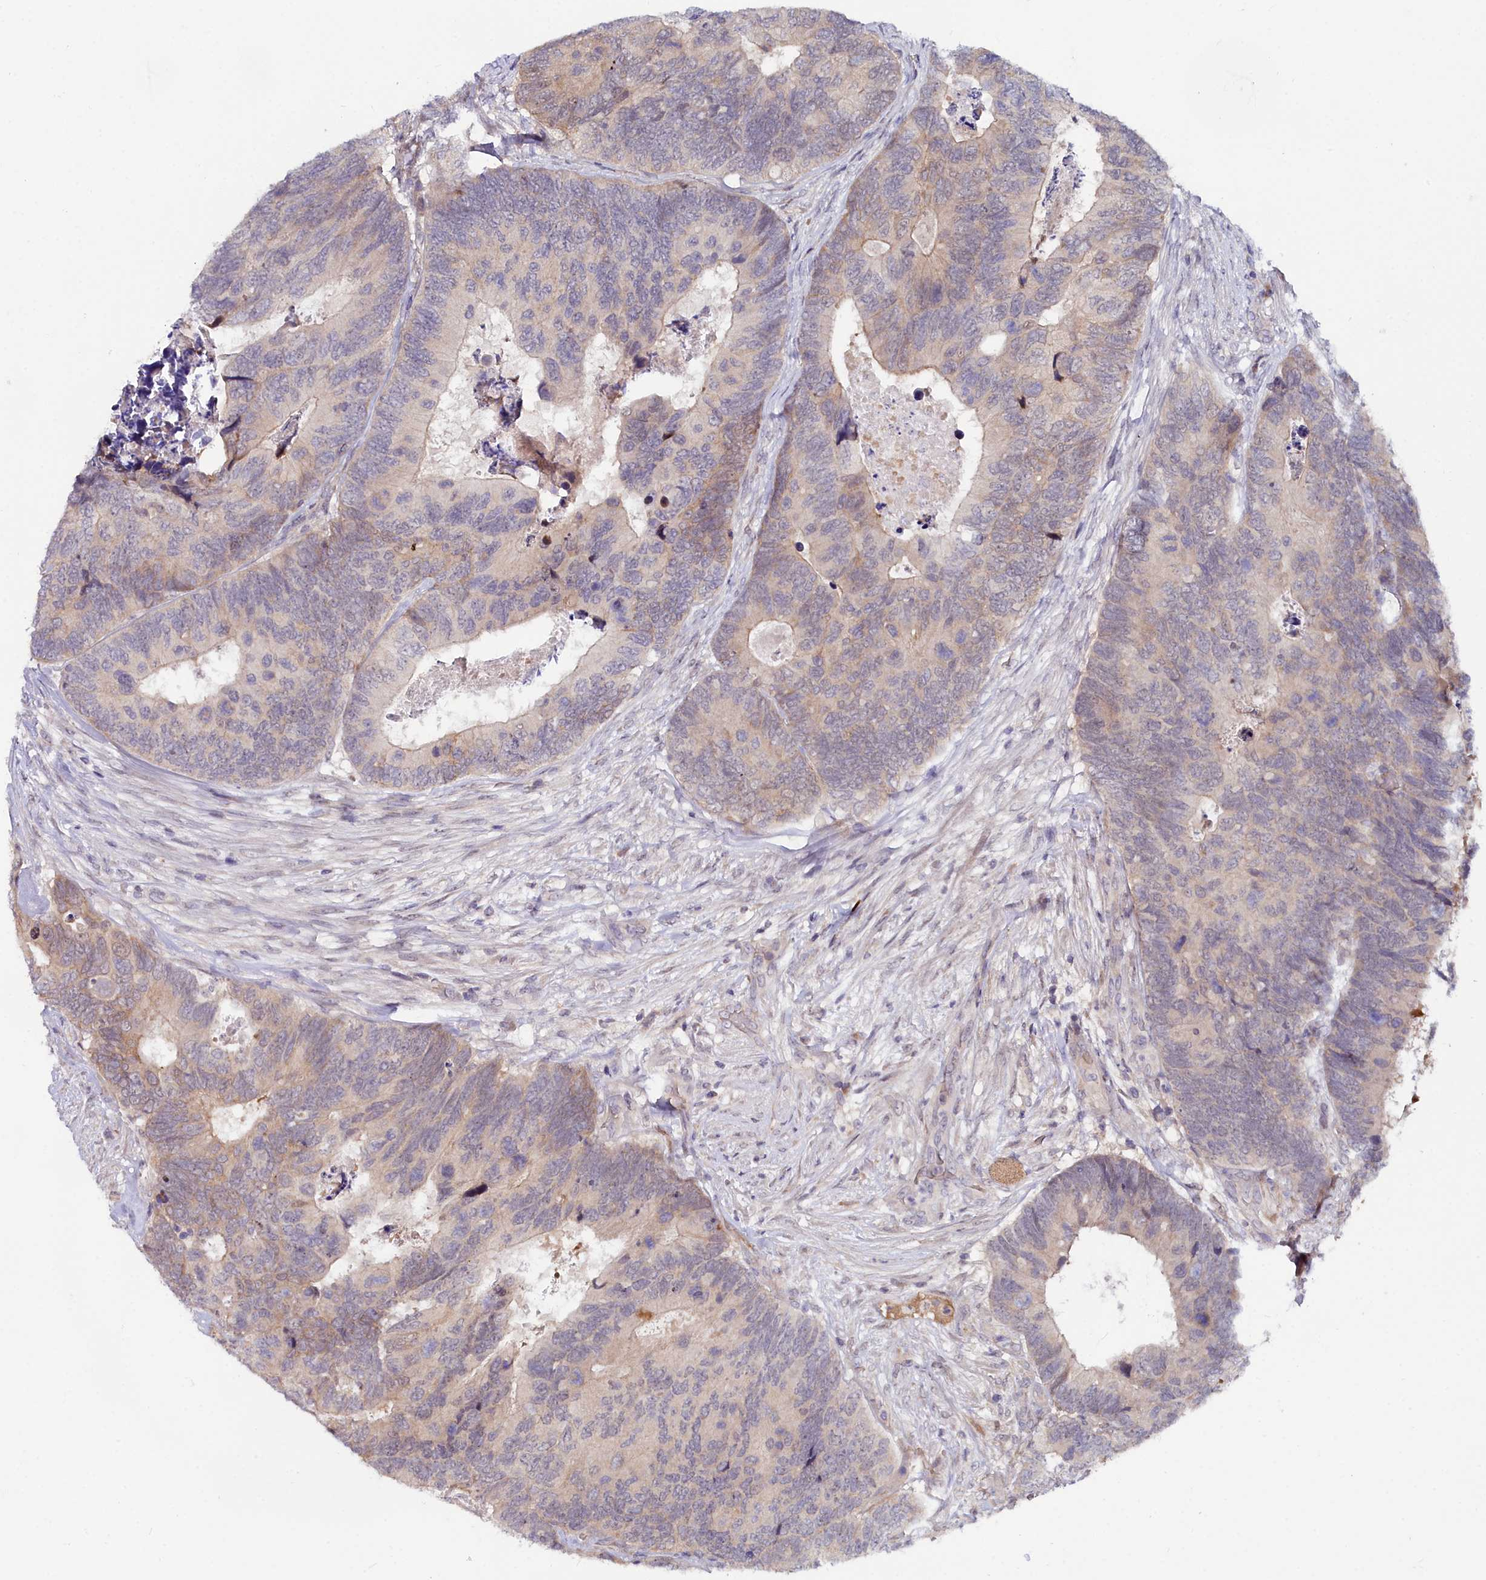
{"staining": {"intensity": "weak", "quantity": "<25%", "location": "cytoplasmic/membranous"}, "tissue": "colorectal cancer", "cell_type": "Tumor cells", "image_type": "cancer", "snomed": [{"axis": "morphology", "description": "Adenocarcinoma, NOS"}, {"axis": "topography", "description": "Colon"}], "caption": "High power microscopy photomicrograph of an IHC photomicrograph of colorectal cancer (adenocarcinoma), revealing no significant expression in tumor cells.", "gene": "KCTD18", "patient": {"sex": "female", "age": 67}}